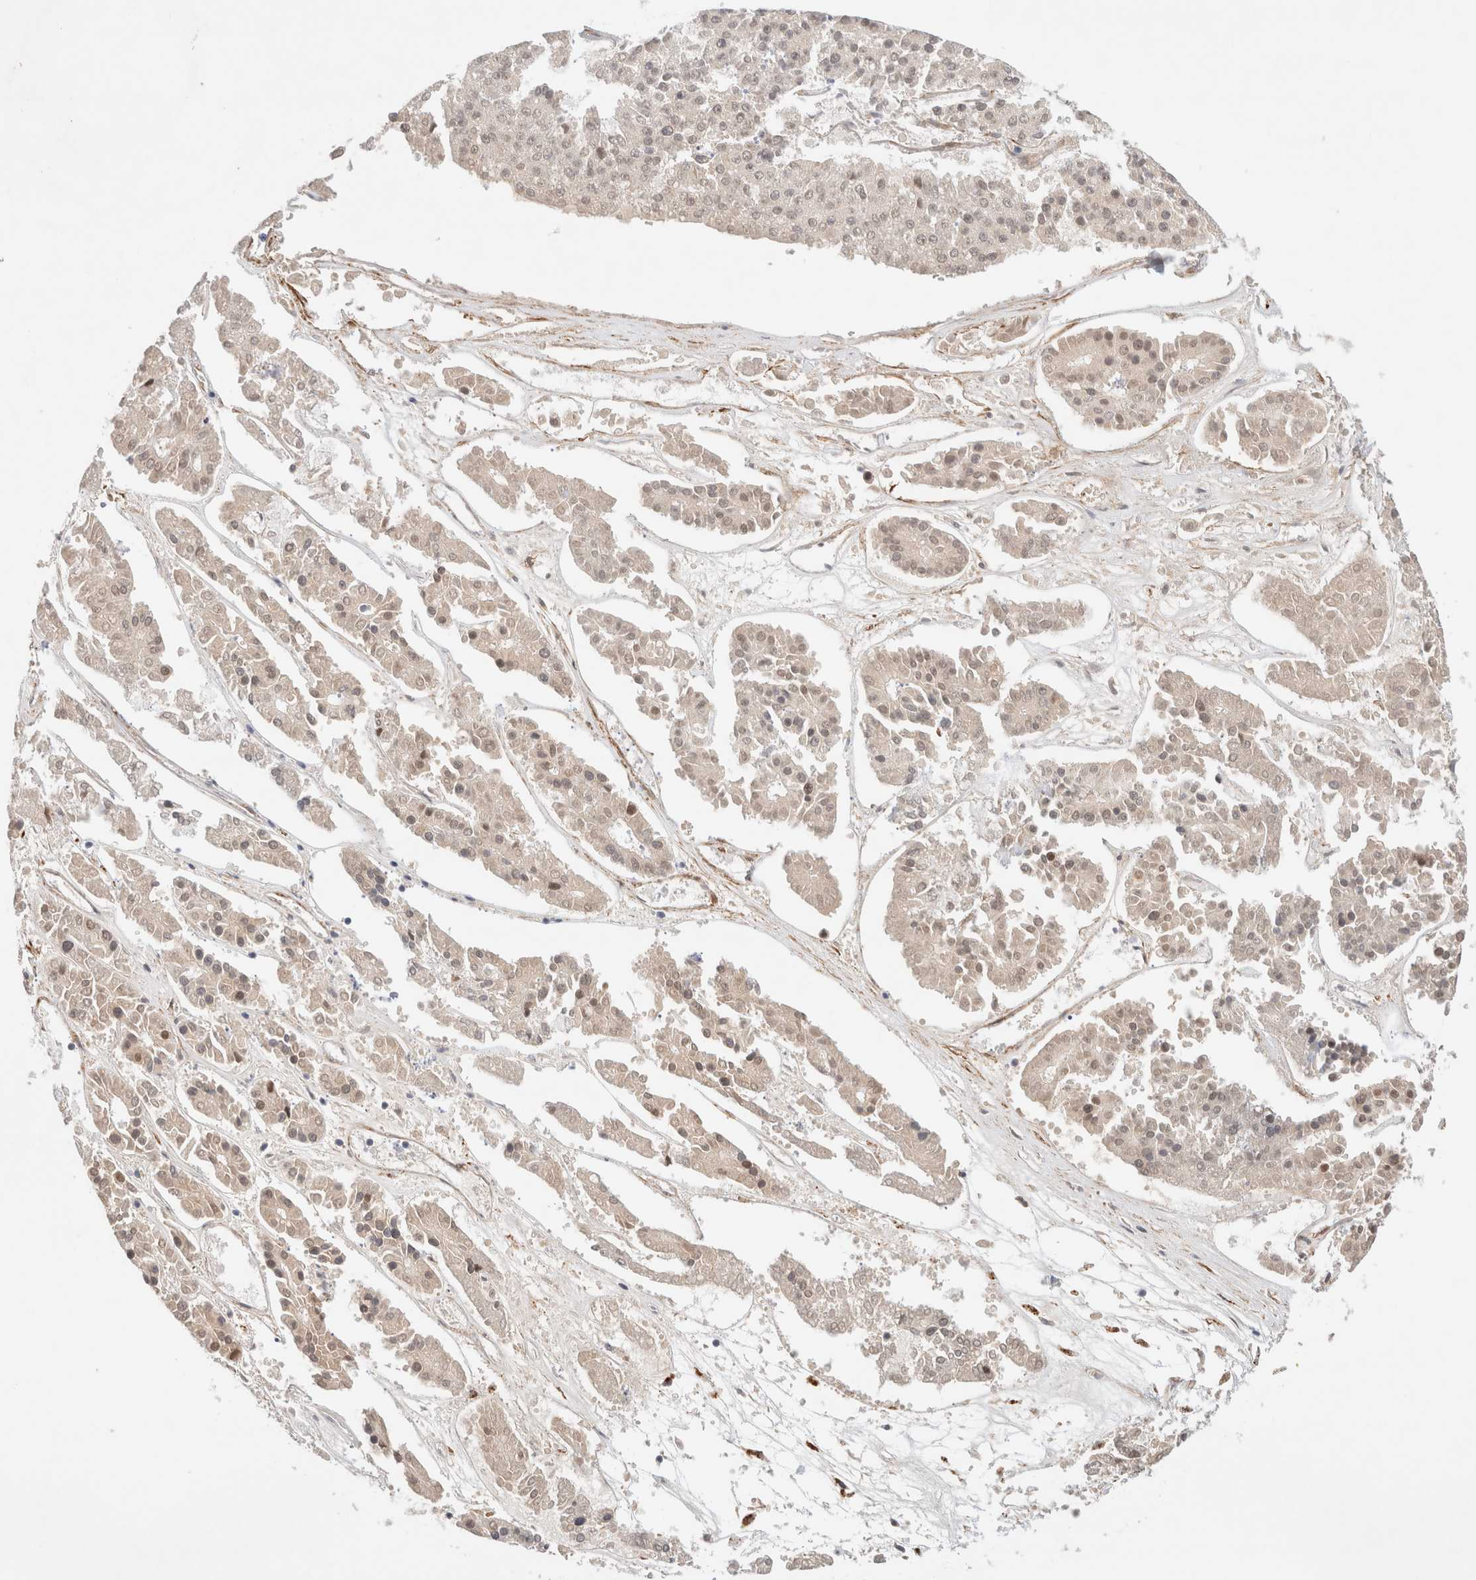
{"staining": {"intensity": "moderate", "quantity": "25%-75%", "location": "nuclear"}, "tissue": "pancreatic cancer", "cell_type": "Tumor cells", "image_type": "cancer", "snomed": [{"axis": "morphology", "description": "Adenocarcinoma, NOS"}, {"axis": "topography", "description": "Pancreas"}], "caption": "Pancreatic adenocarcinoma stained with a brown dye exhibits moderate nuclear positive staining in approximately 25%-75% of tumor cells.", "gene": "RRP15", "patient": {"sex": "male", "age": 50}}